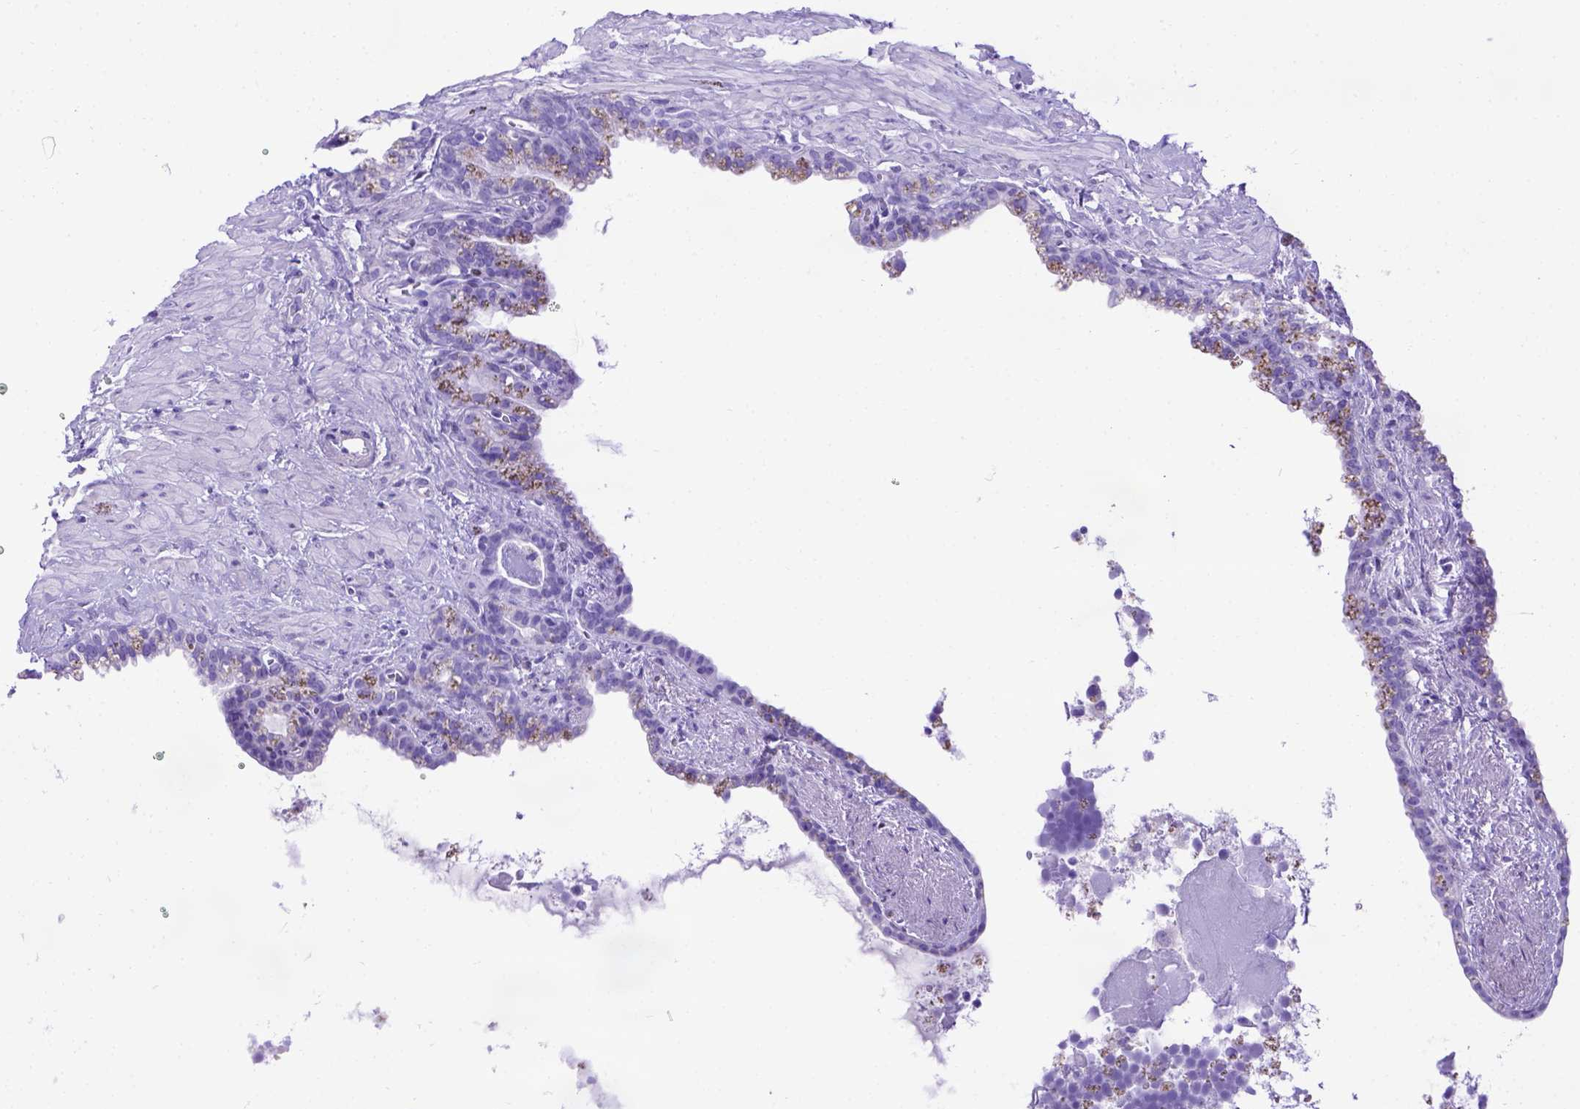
{"staining": {"intensity": "negative", "quantity": "none", "location": "none"}, "tissue": "seminal vesicle", "cell_type": "Glandular cells", "image_type": "normal", "snomed": [{"axis": "morphology", "description": "Normal tissue, NOS"}, {"axis": "topography", "description": "Seminal veicle"}], "caption": "Immunohistochemistry image of normal human seminal vesicle stained for a protein (brown), which demonstrates no positivity in glandular cells.", "gene": "MEOX2", "patient": {"sex": "male", "age": 76}}